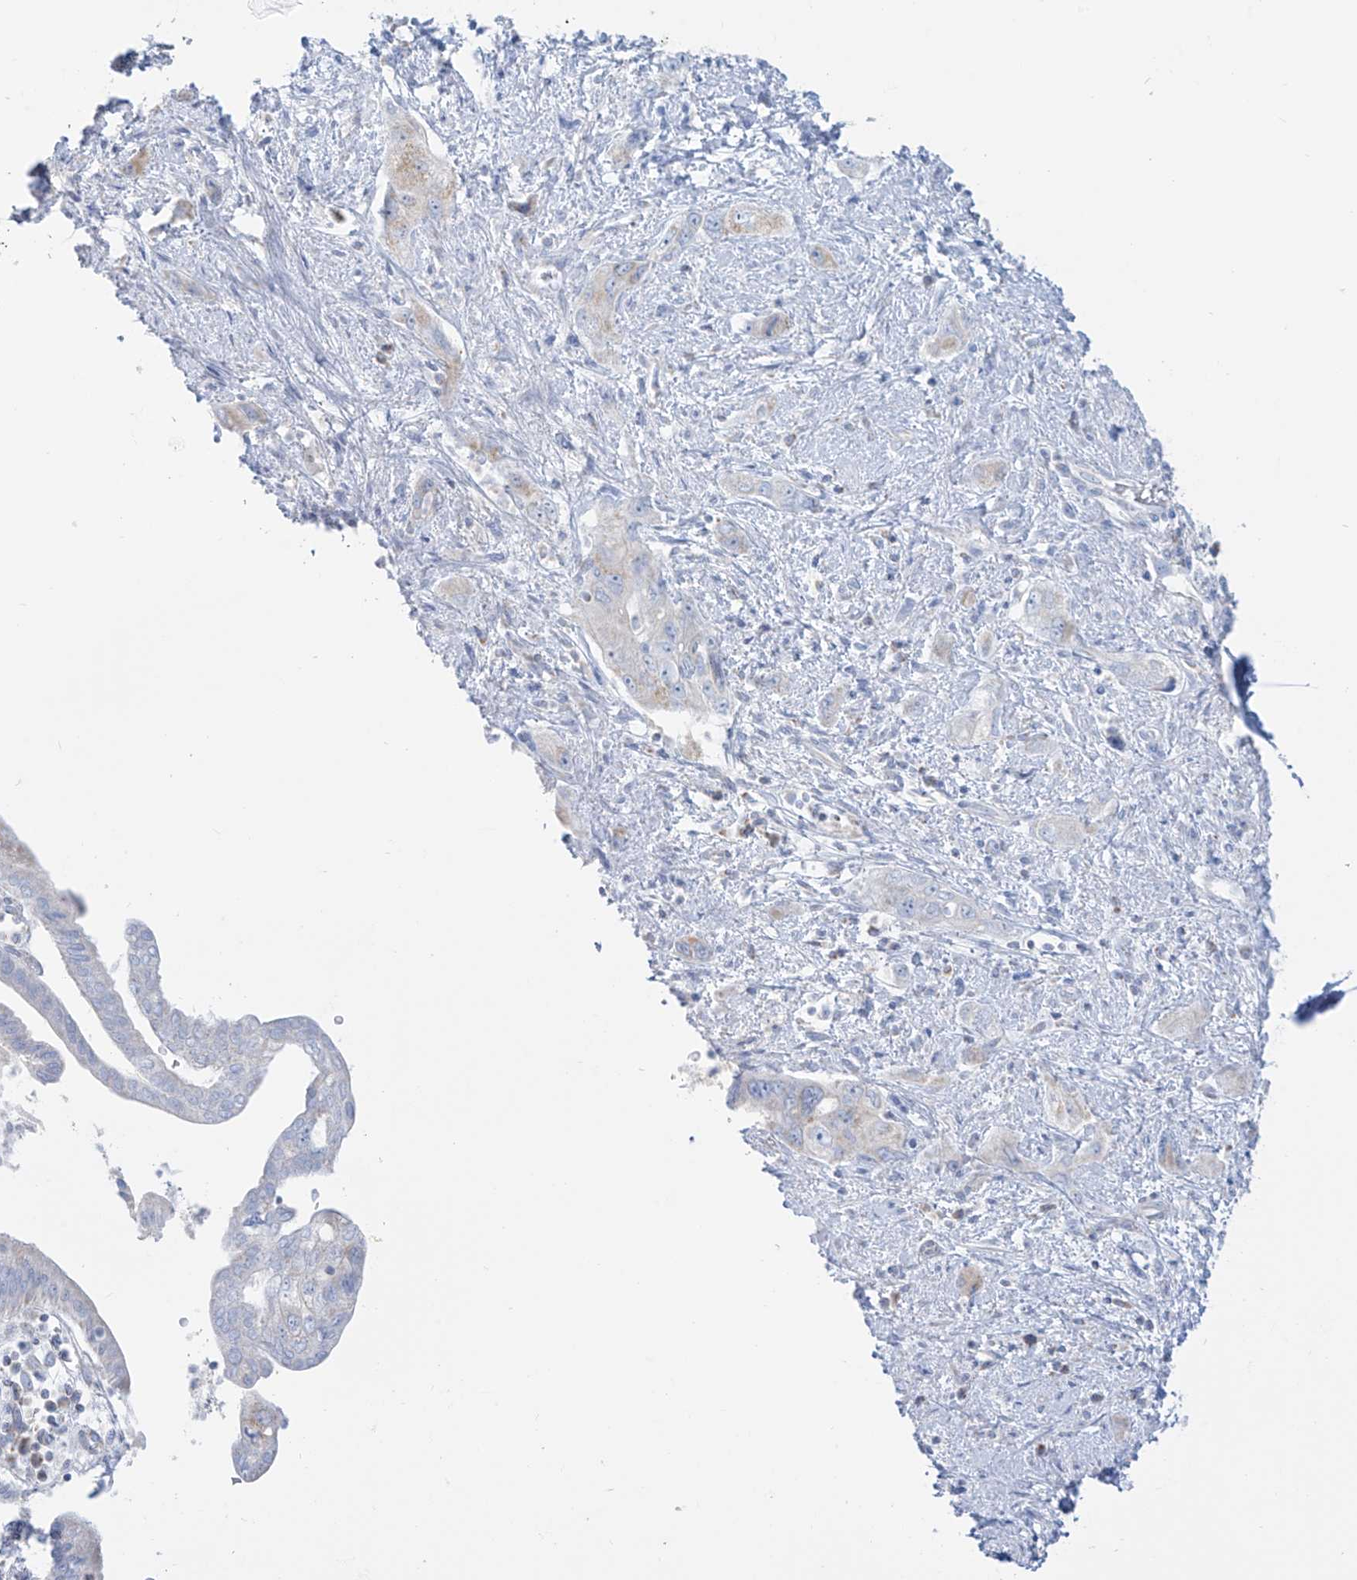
{"staining": {"intensity": "negative", "quantity": "none", "location": "none"}, "tissue": "pancreatic cancer", "cell_type": "Tumor cells", "image_type": "cancer", "snomed": [{"axis": "morphology", "description": "Adenocarcinoma, NOS"}, {"axis": "topography", "description": "Pancreas"}], "caption": "Immunohistochemical staining of pancreatic cancer (adenocarcinoma) reveals no significant expression in tumor cells.", "gene": "SLC26A3", "patient": {"sex": "female", "age": 73}}